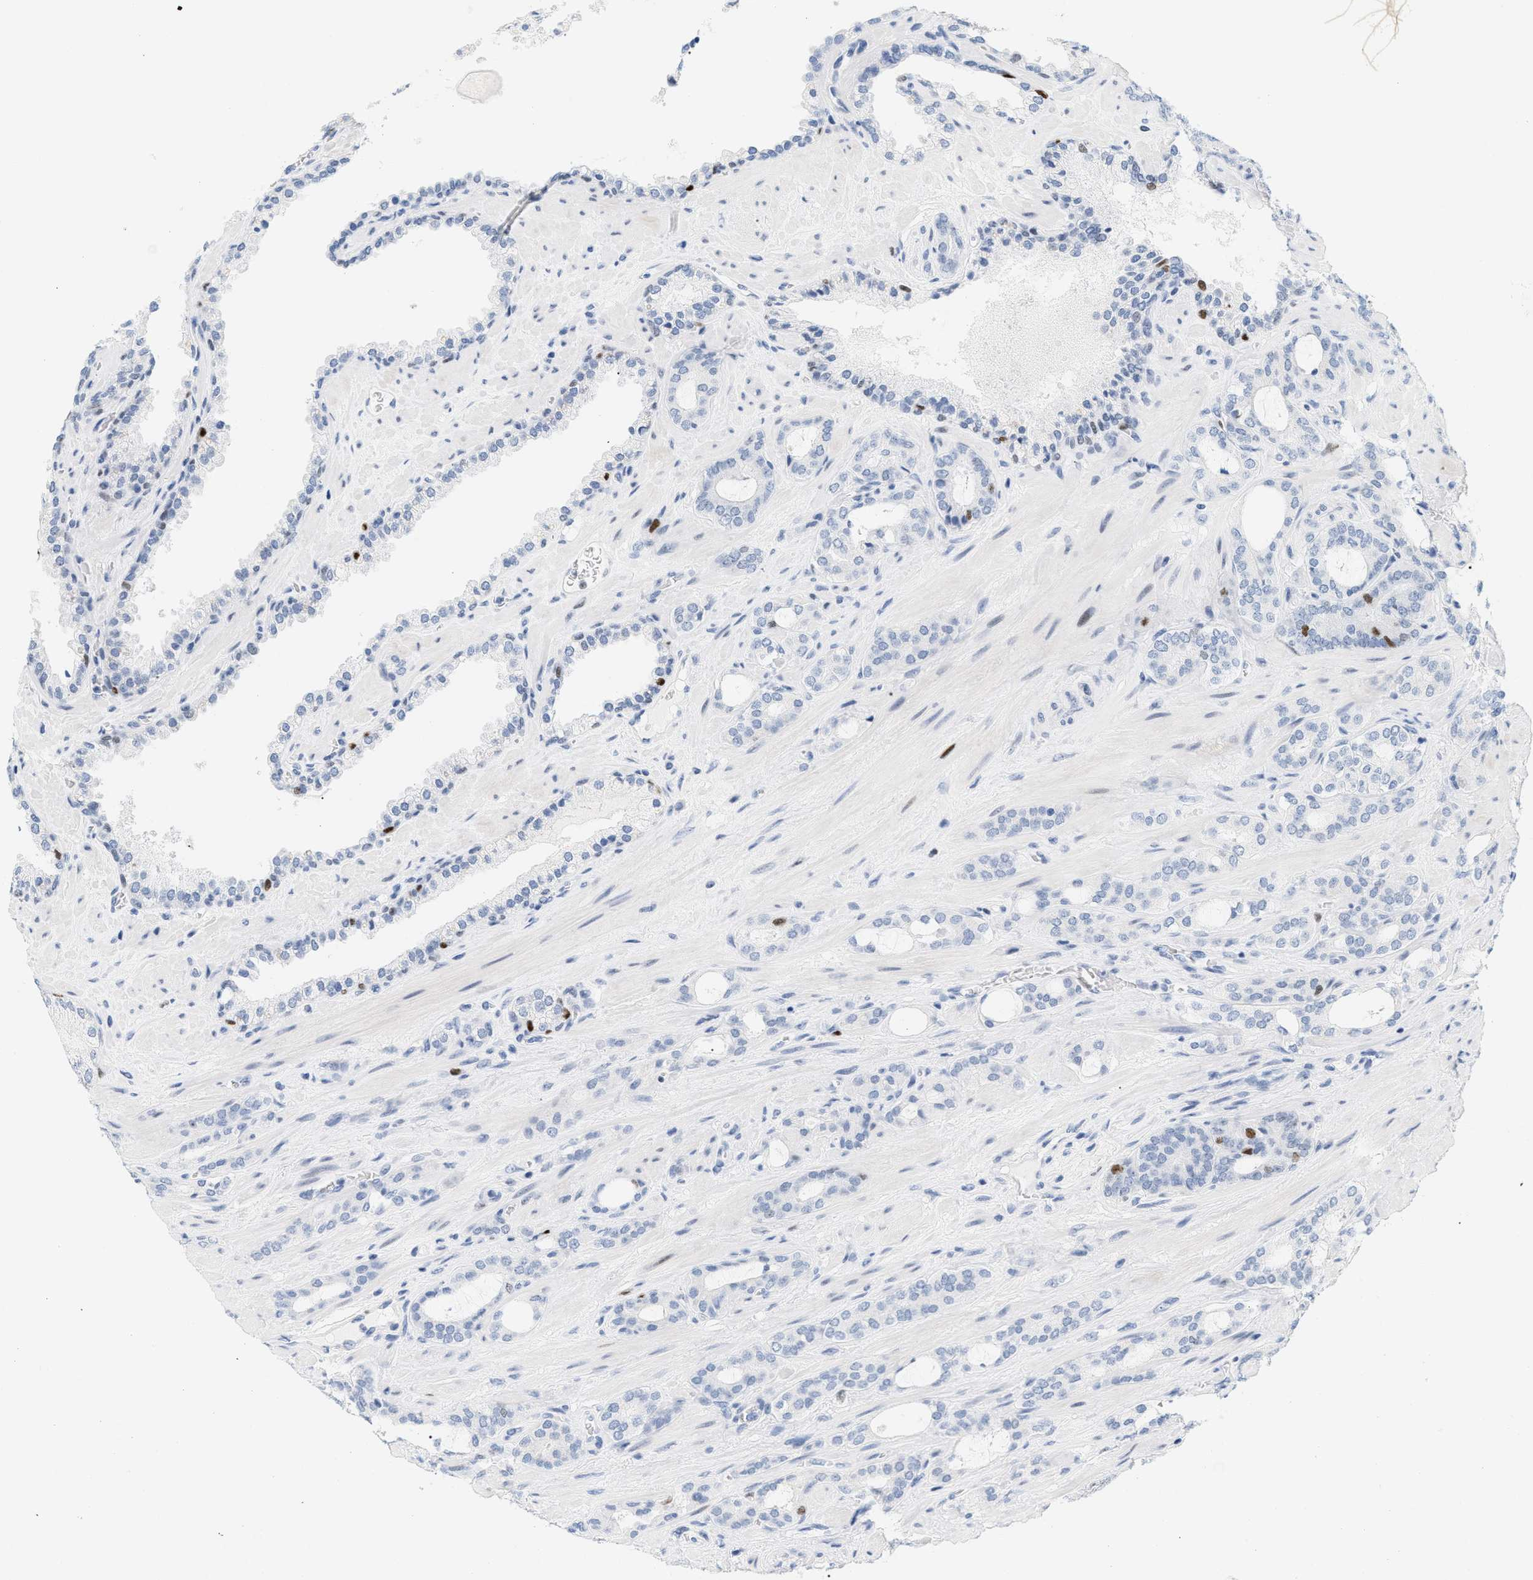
{"staining": {"intensity": "negative", "quantity": "none", "location": "none"}, "tissue": "prostate cancer", "cell_type": "Tumor cells", "image_type": "cancer", "snomed": [{"axis": "morphology", "description": "Adenocarcinoma, Low grade"}, {"axis": "topography", "description": "Prostate"}], "caption": "This is a micrograph of immunohistochemistry staining of prostate cancer, which shows no positivity in tumor cells.", "gene": "MCM7", "patient": {"sex": "male", "age": 63}}